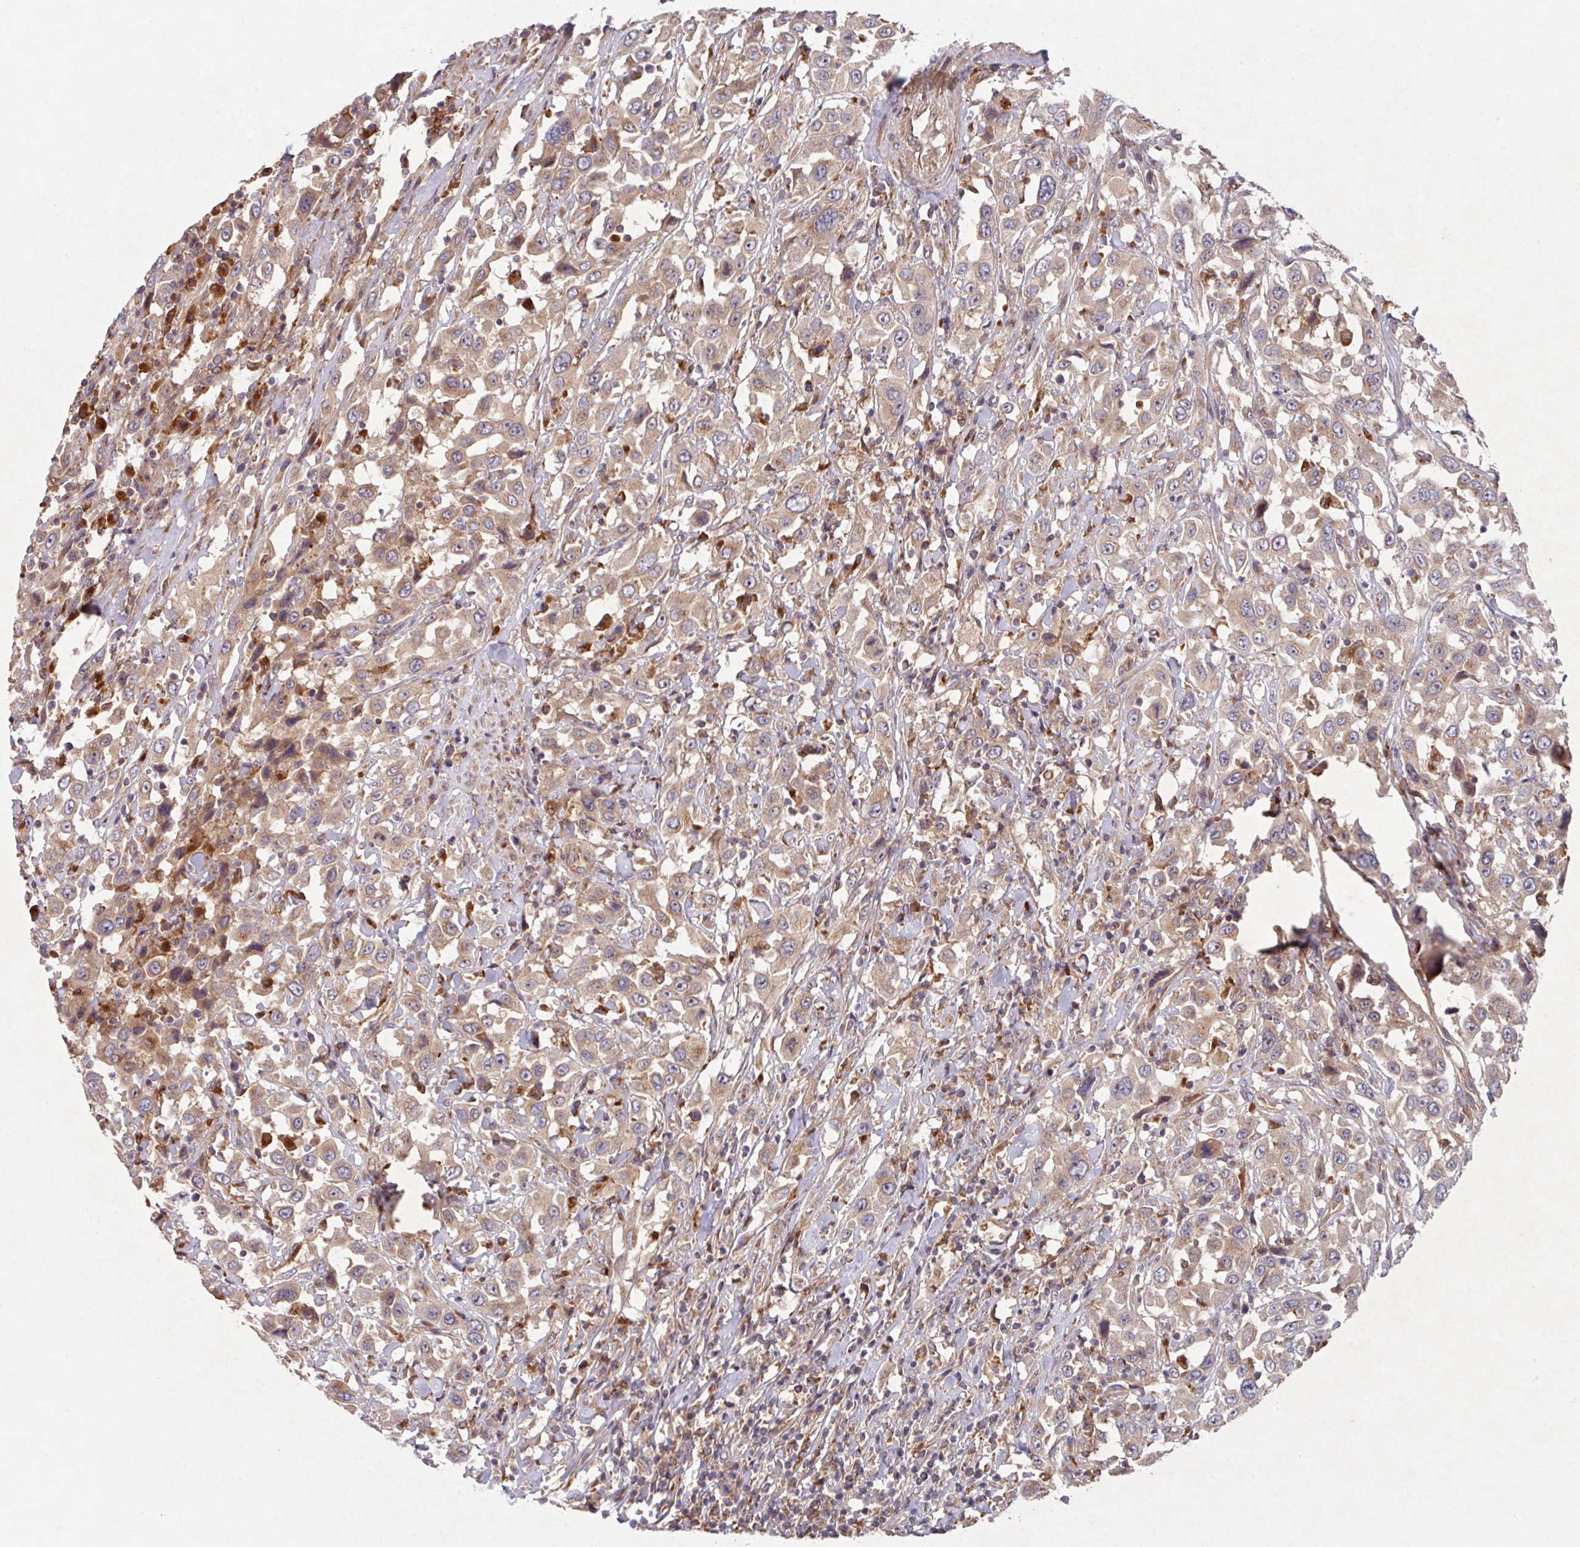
{"staining": {"intensity": "weak", "quantity": ">75%", "location": "cytoplasmic/membranous"}, "tissue": "urothelial cancer", "cell_type": "Tumor cells", "image_type": "cancer", "snomed": [{"axis": "morphology", "description": "Urothelial carcinoma, High grade"}, {"axis": "topography", "description": "Urinary bladder"}], "caption": "A photomicrograph of human urothelial carcinoma (high-grade) stained for a protein shows weak cytoplasmic/membranous brown staining in tumor cells.", "gene": "TRIM14", "patient": {"sex": "male", "age": 61}}